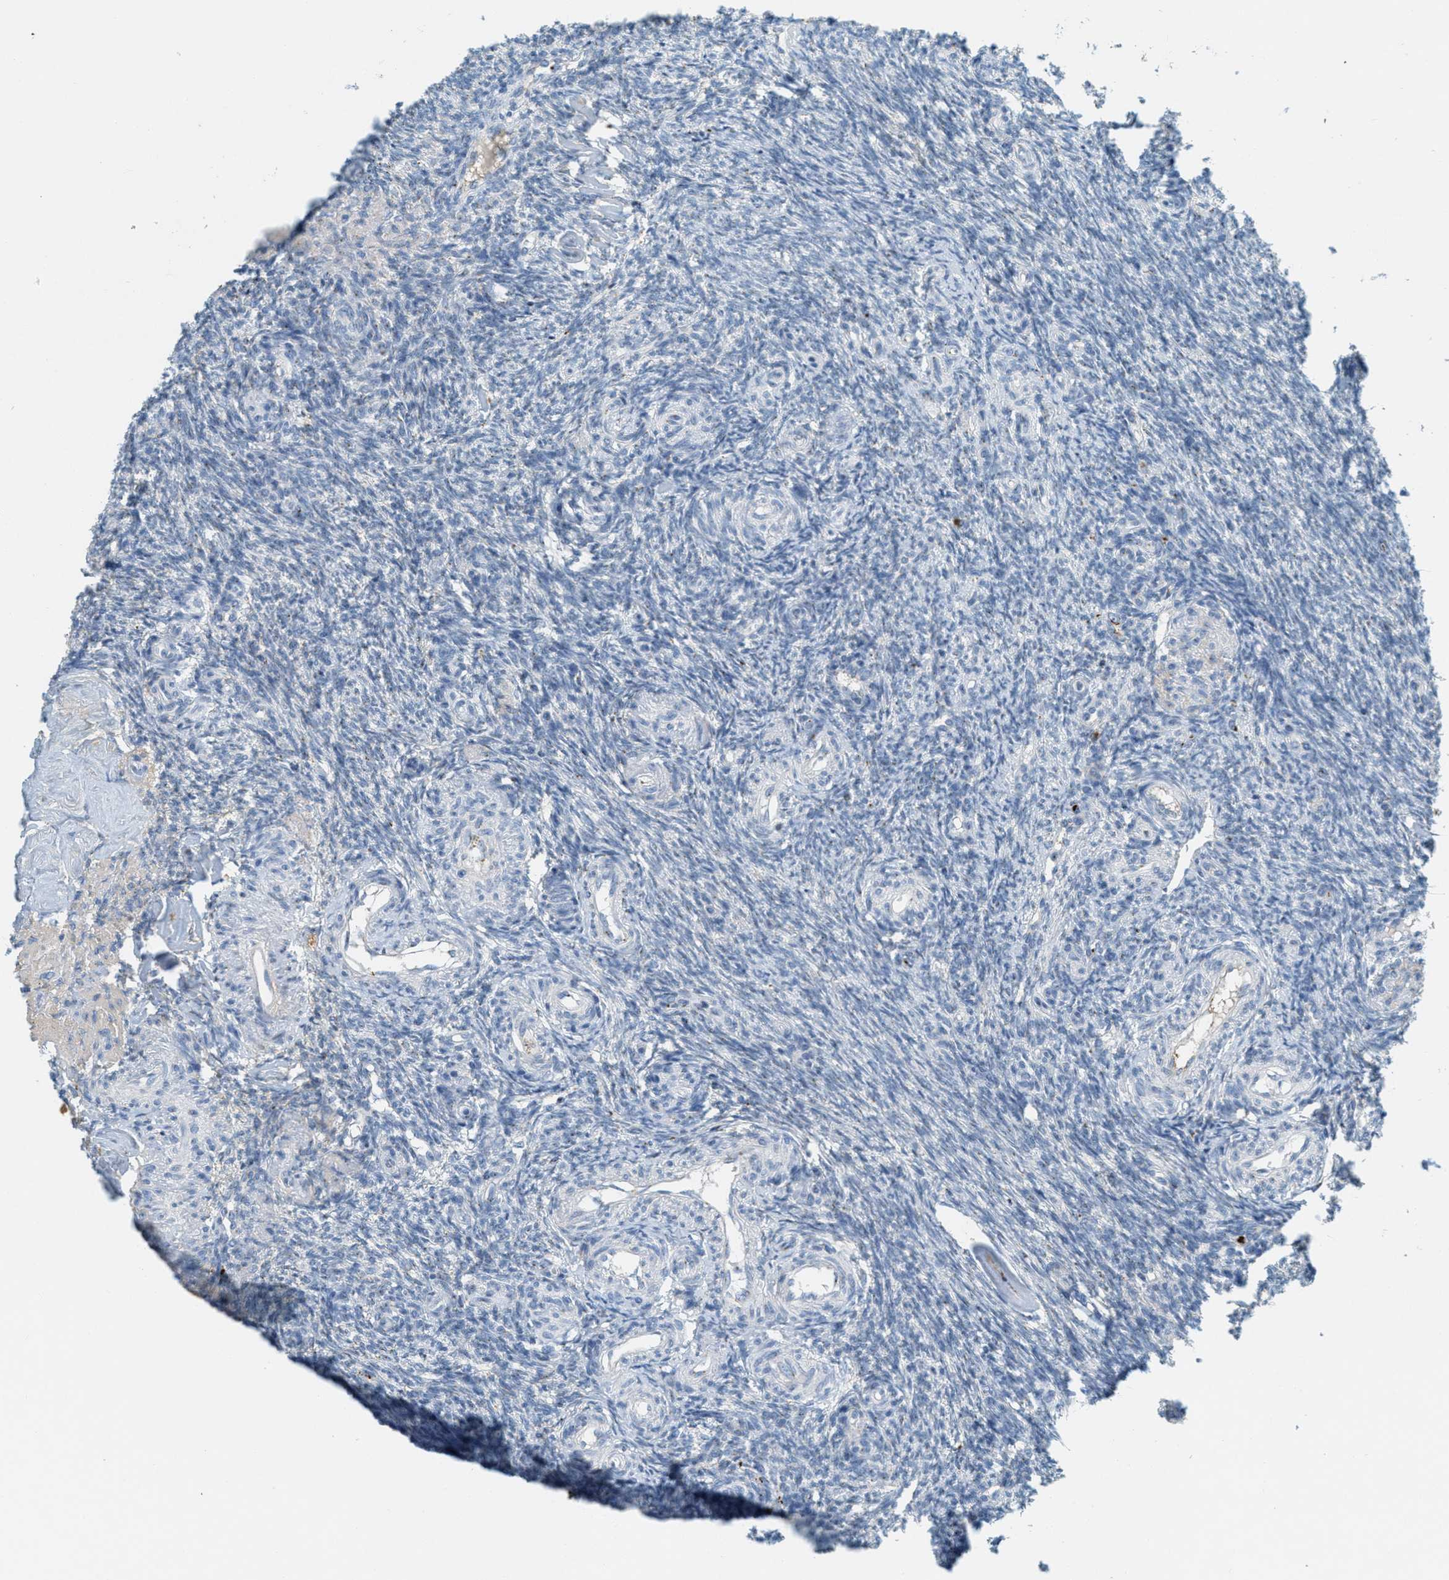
{"staining": {"intensity": "moderate", "quantity": "25%-75%", "location": "cytoplasmic/membranous"}, "tissue": "ovary", "cell_type": "Follicle cells", "image_type": "normal", "snomed": [{"axis": "morphology", "description": "Normal tissue, NOS"}, {"axis": "topography", "description": "Ovary"}], "caption": "Immunohistochemistry (IHC) image of normal ovary: ovary stained using immunohistochemistry displays medium levels of moderate protein expression localized specifically in the cytoplasmic/membranous of follicle cells, appearing as a cytoplasmic/membranous brown color.", "gene": "ENTPD4", "patient": {"sex": "female", "age": 41}}